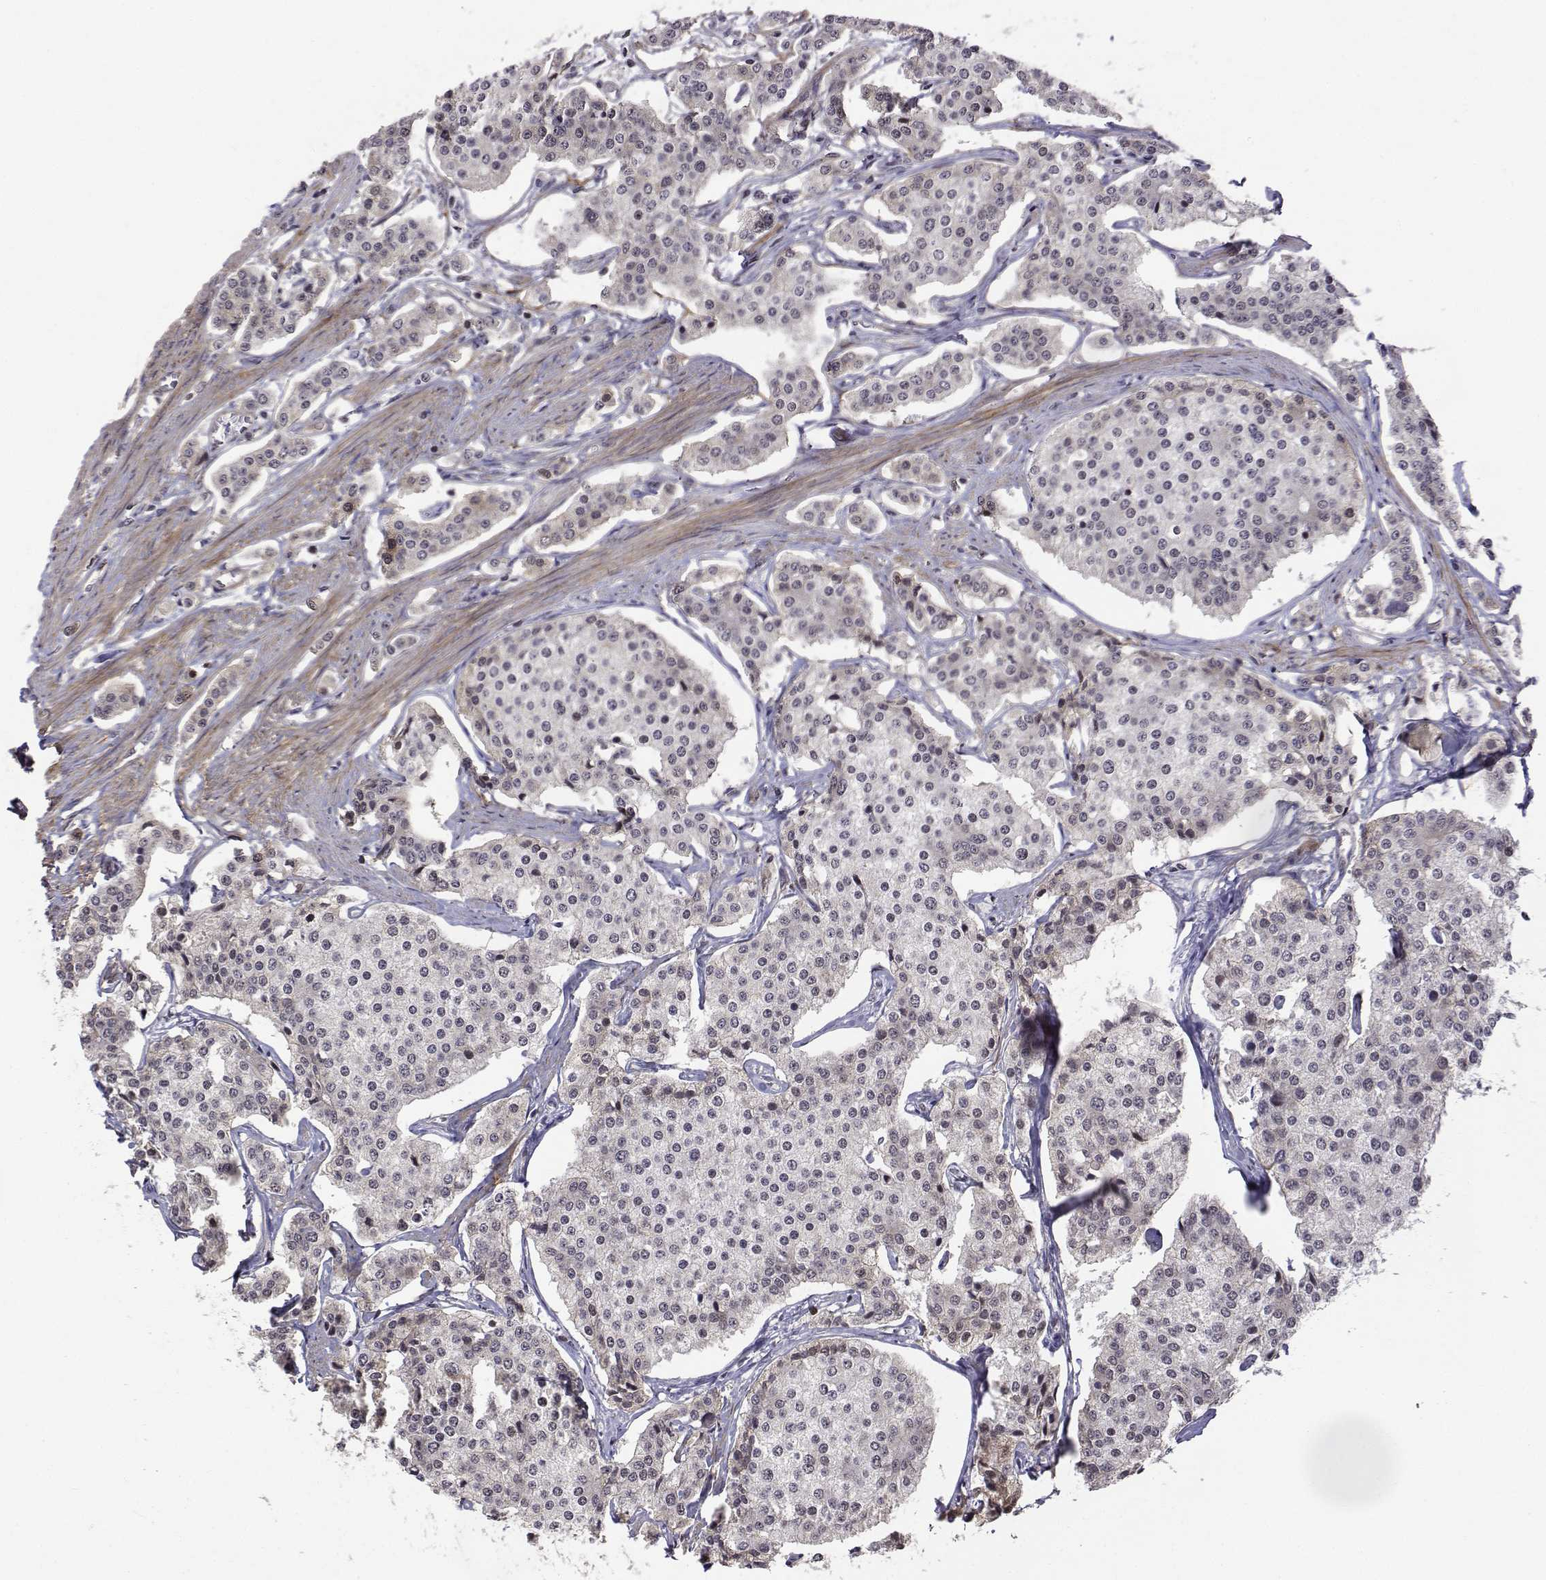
{"staining": {"intensity": "negative", "quantity": "none", "location": "none"}, "tissue": "carcinoid", "cell_type": "Tumor cells", "image_type": "cancer", "snomed": [{"axis": "morphology", "description": "Carcinoid, malignant, NOS"}, {"axis": "topography", "description": "Small intestine"}], "caption": "This photomicrograph is of carcinoid (malignant) stained with IHC to label a protein in brown with the nuclei are counter-stained blue. There is no positivity in tumor cells.", "gene": "ITGA7", "patient": {"sex": "female", "age": 65}}